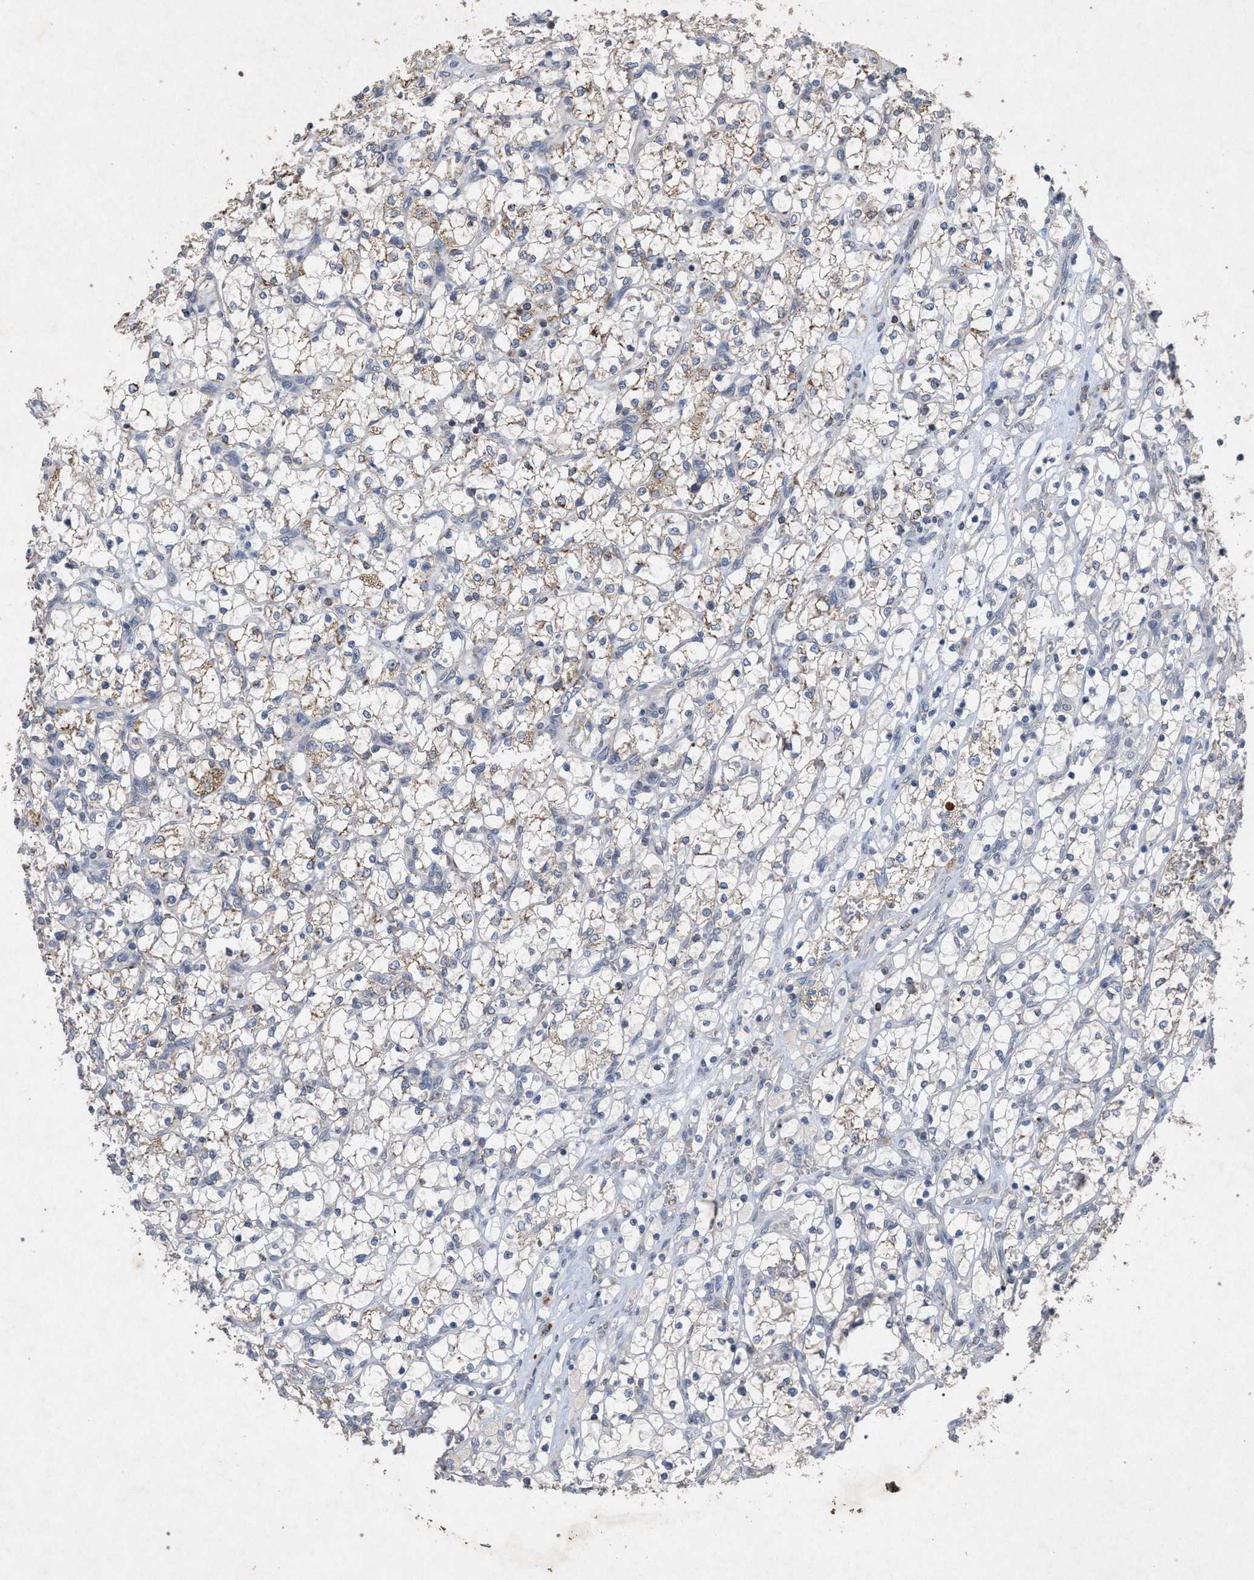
{"staining": {"intensity": "moderate", "quantity": "<25%", "location": "cytoplasmic/membranous"}, "tissue": "renal cancer", "cell_type": "Tumor cells", "image_type": "cancer", "snomed": [{"axis": "morphology", "description": "Adenocarcinoma, NOS"}, {"axis": "topography", "description": "Kidney"}], "caption": "The micrograph demonstrates staining of adenocarcinoma (renal), revealing moderate cytoplasmic/membranous protein positivity (brown color) within tumor cells.", "gene": "PKD2L1", "patient": {"sex": "female", "age": 69}}